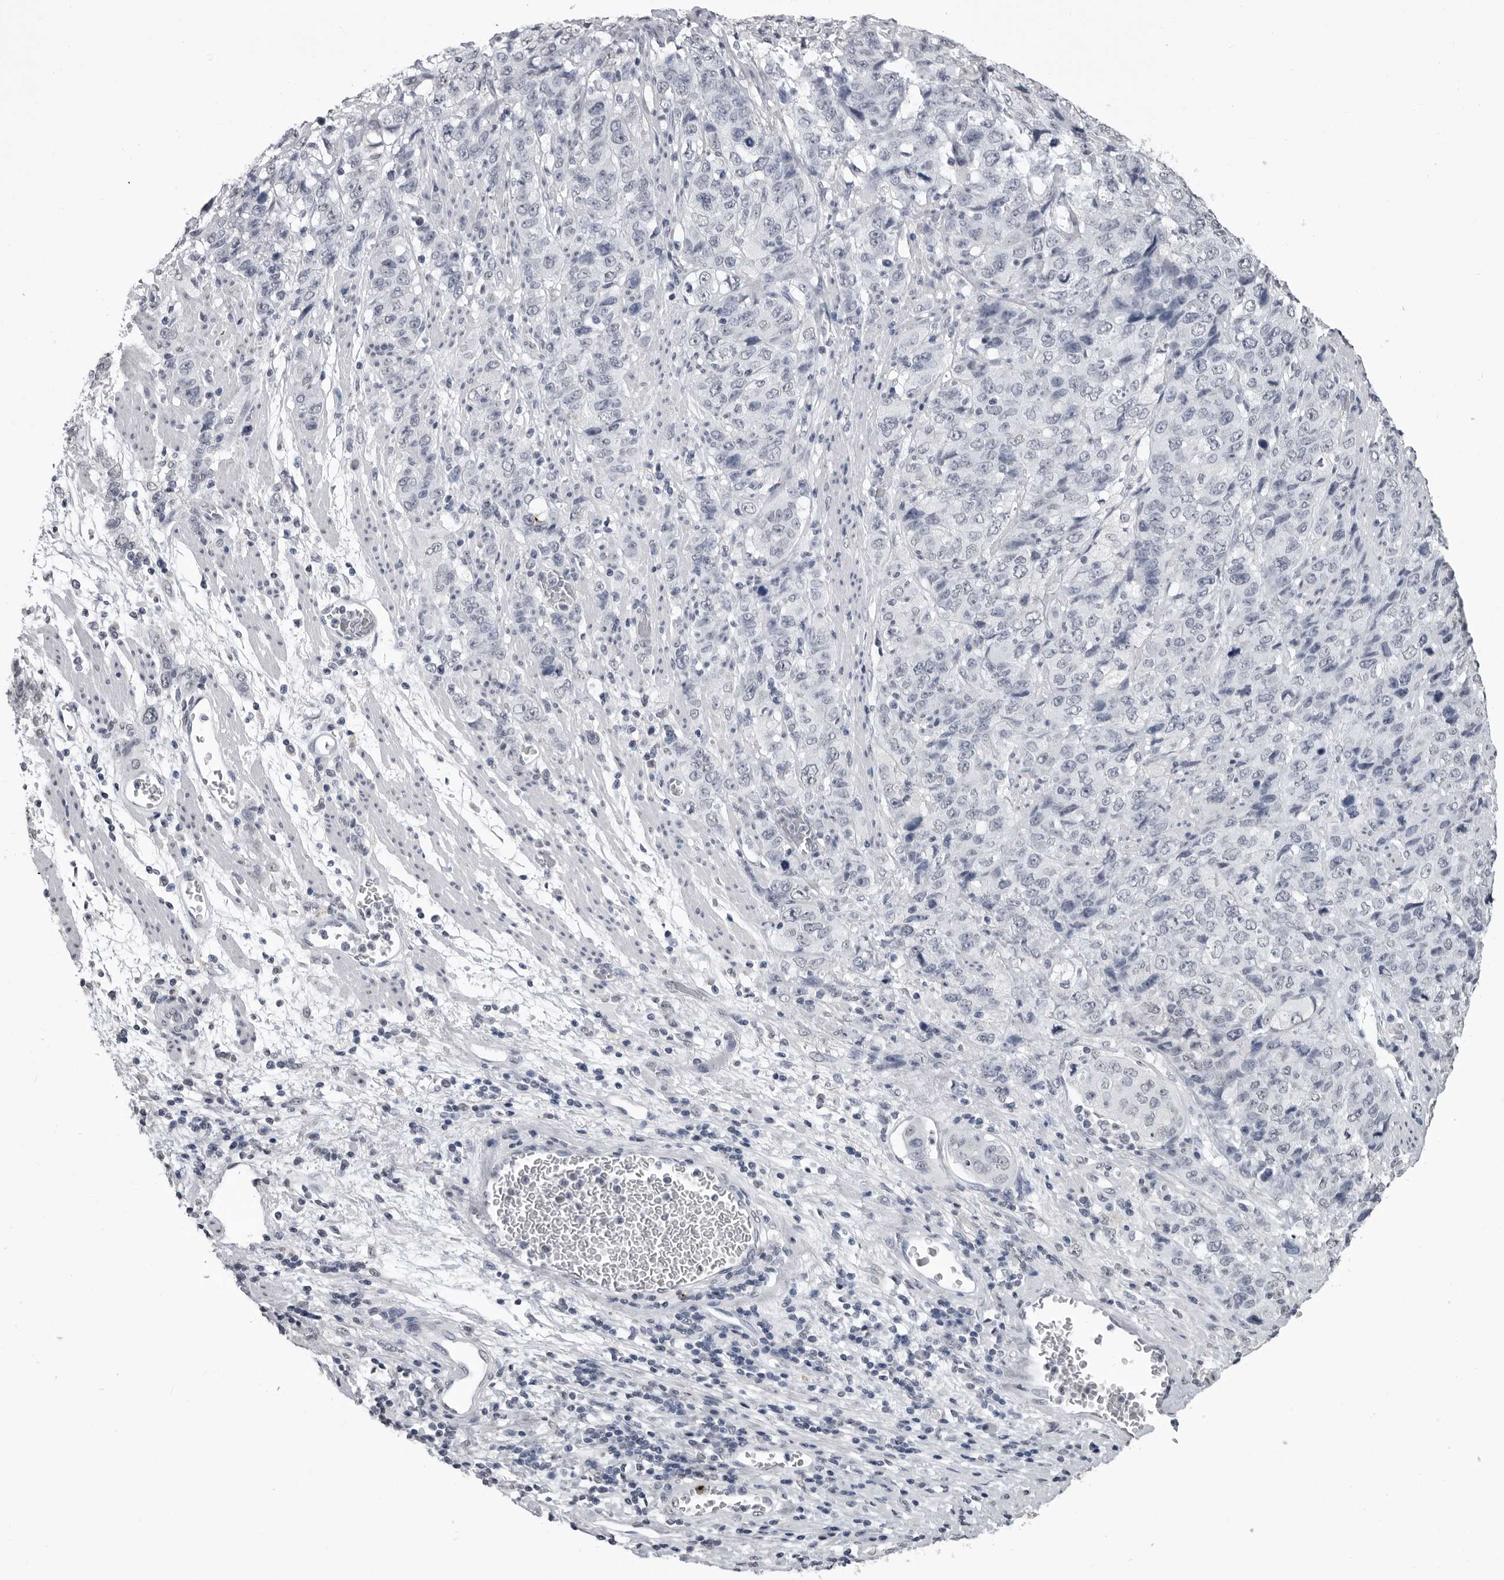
{"staining": {"intensity": "negative", "quantity": "none", "location": "none"}, "tissue": "stomach cancer", "cell_type": "Tumor cells", "image_type": "cancer", "snomed": [{"axis": "morphology", "description": "Adenocarcinoma, NOS"}, {"axis": "topography", "description": "Stomach"}], "caption": "Immunohistochemistry micrograph of neoplastic tissue: human stomach adenocarcinoma stained with DAB reveals no significant protein positivity in tumor cells. Nuclei are stained in blue.", "gene": "HEPACAM", "patient": {"sex": "male", "age": 48}}